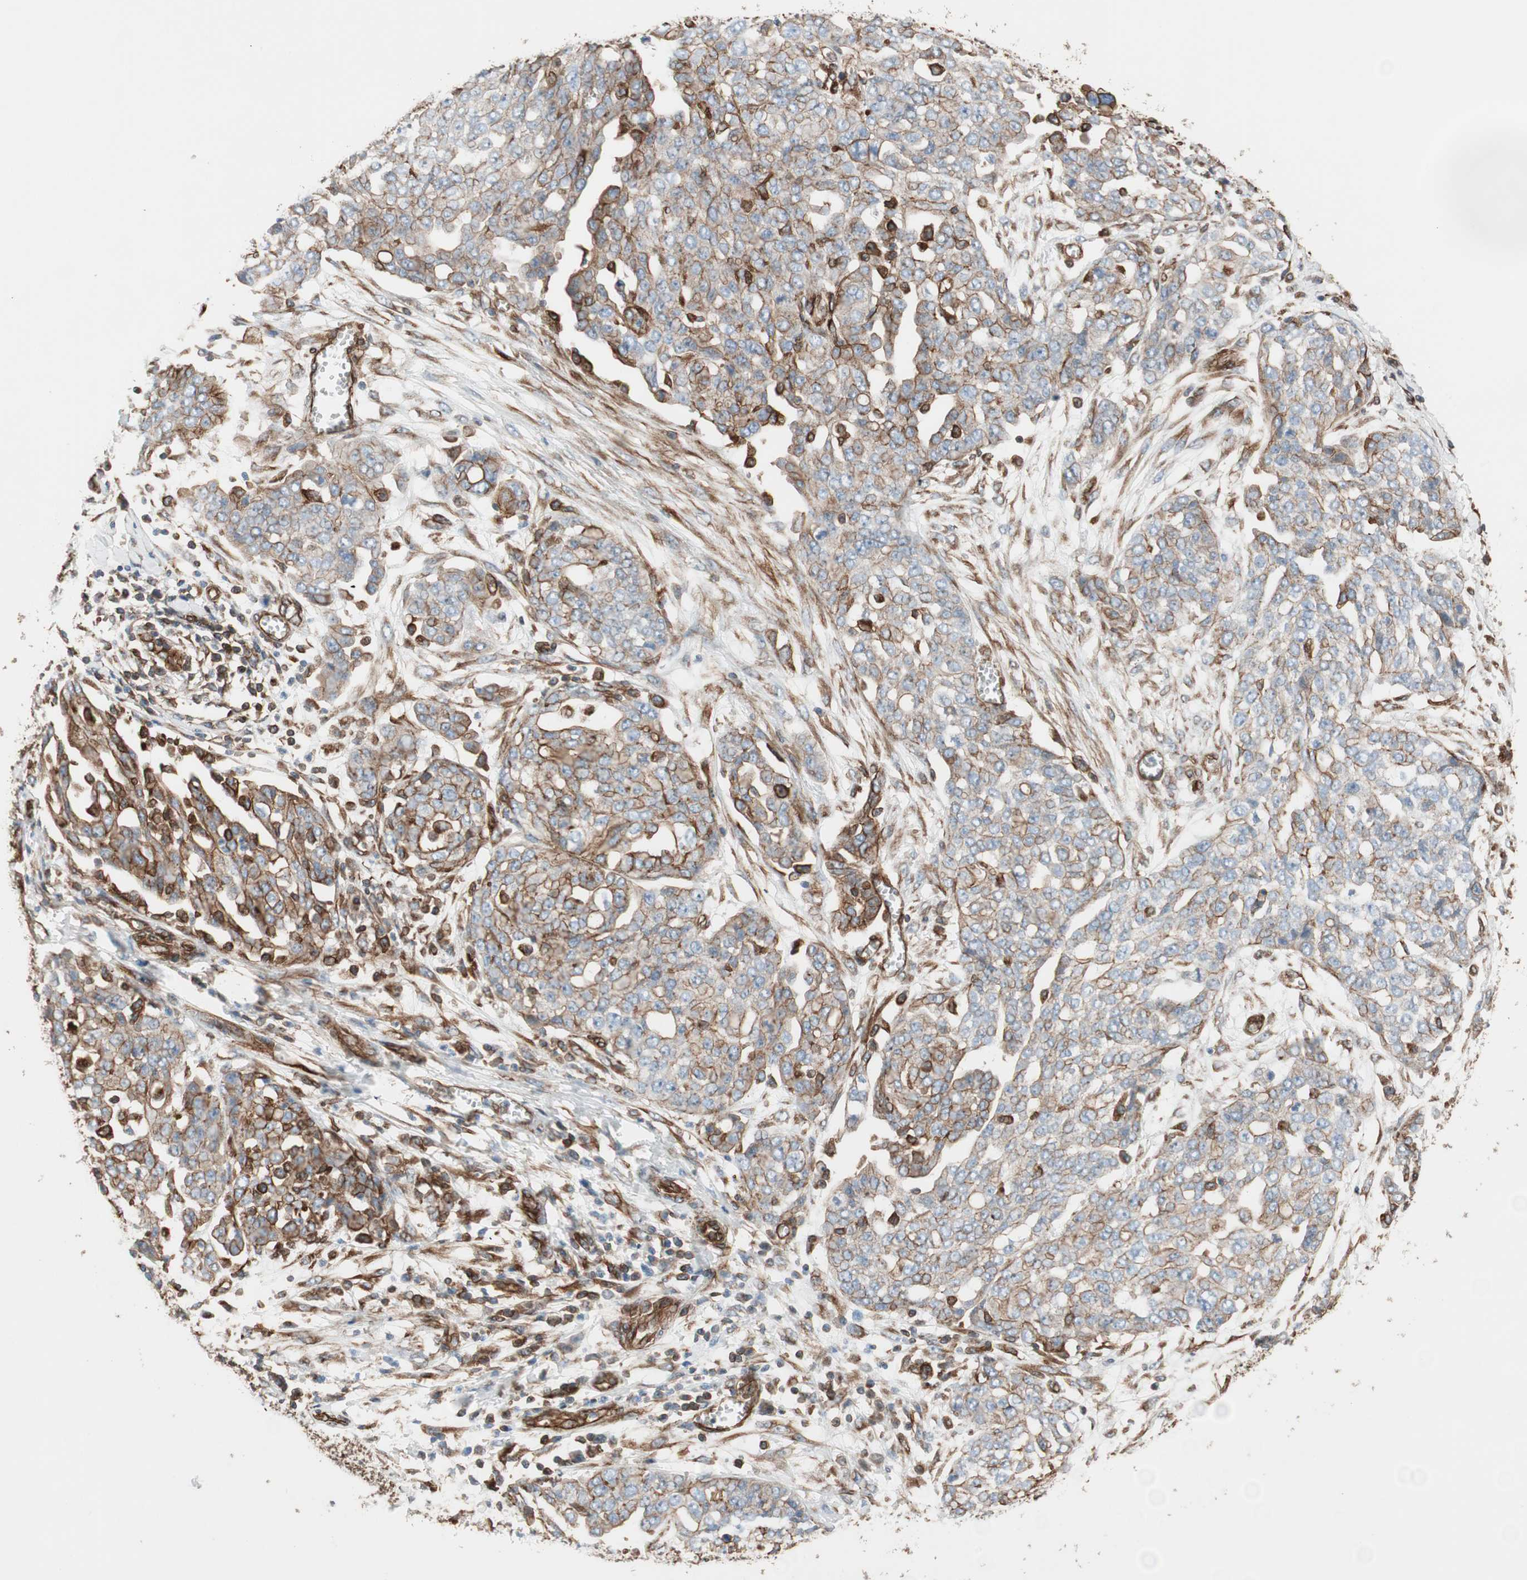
{"staining": {"intensity": "moderate", "quantity": ">75%", "location": "cytoplasmic/membranous"}, "tissue": "ovarian cancer", "cell_type": "Tumor cells", "image_type": "cancer", "snomed": [{"axis": "morphology", "description": "Cystadenocarcinoma, serous, NOS"}, {"axis": "topography", "description": "Soft tissue"}, {"axis": "topography", "description": "Ovary"}], "caption": "Moderate cytoplasmic/membranous protein positivity is seen in about >75% of tumor cells in ovarian serous cystadenocarcinoma.", "gene": "TCTA", "patient": {"sex": "female", "age": 57}}